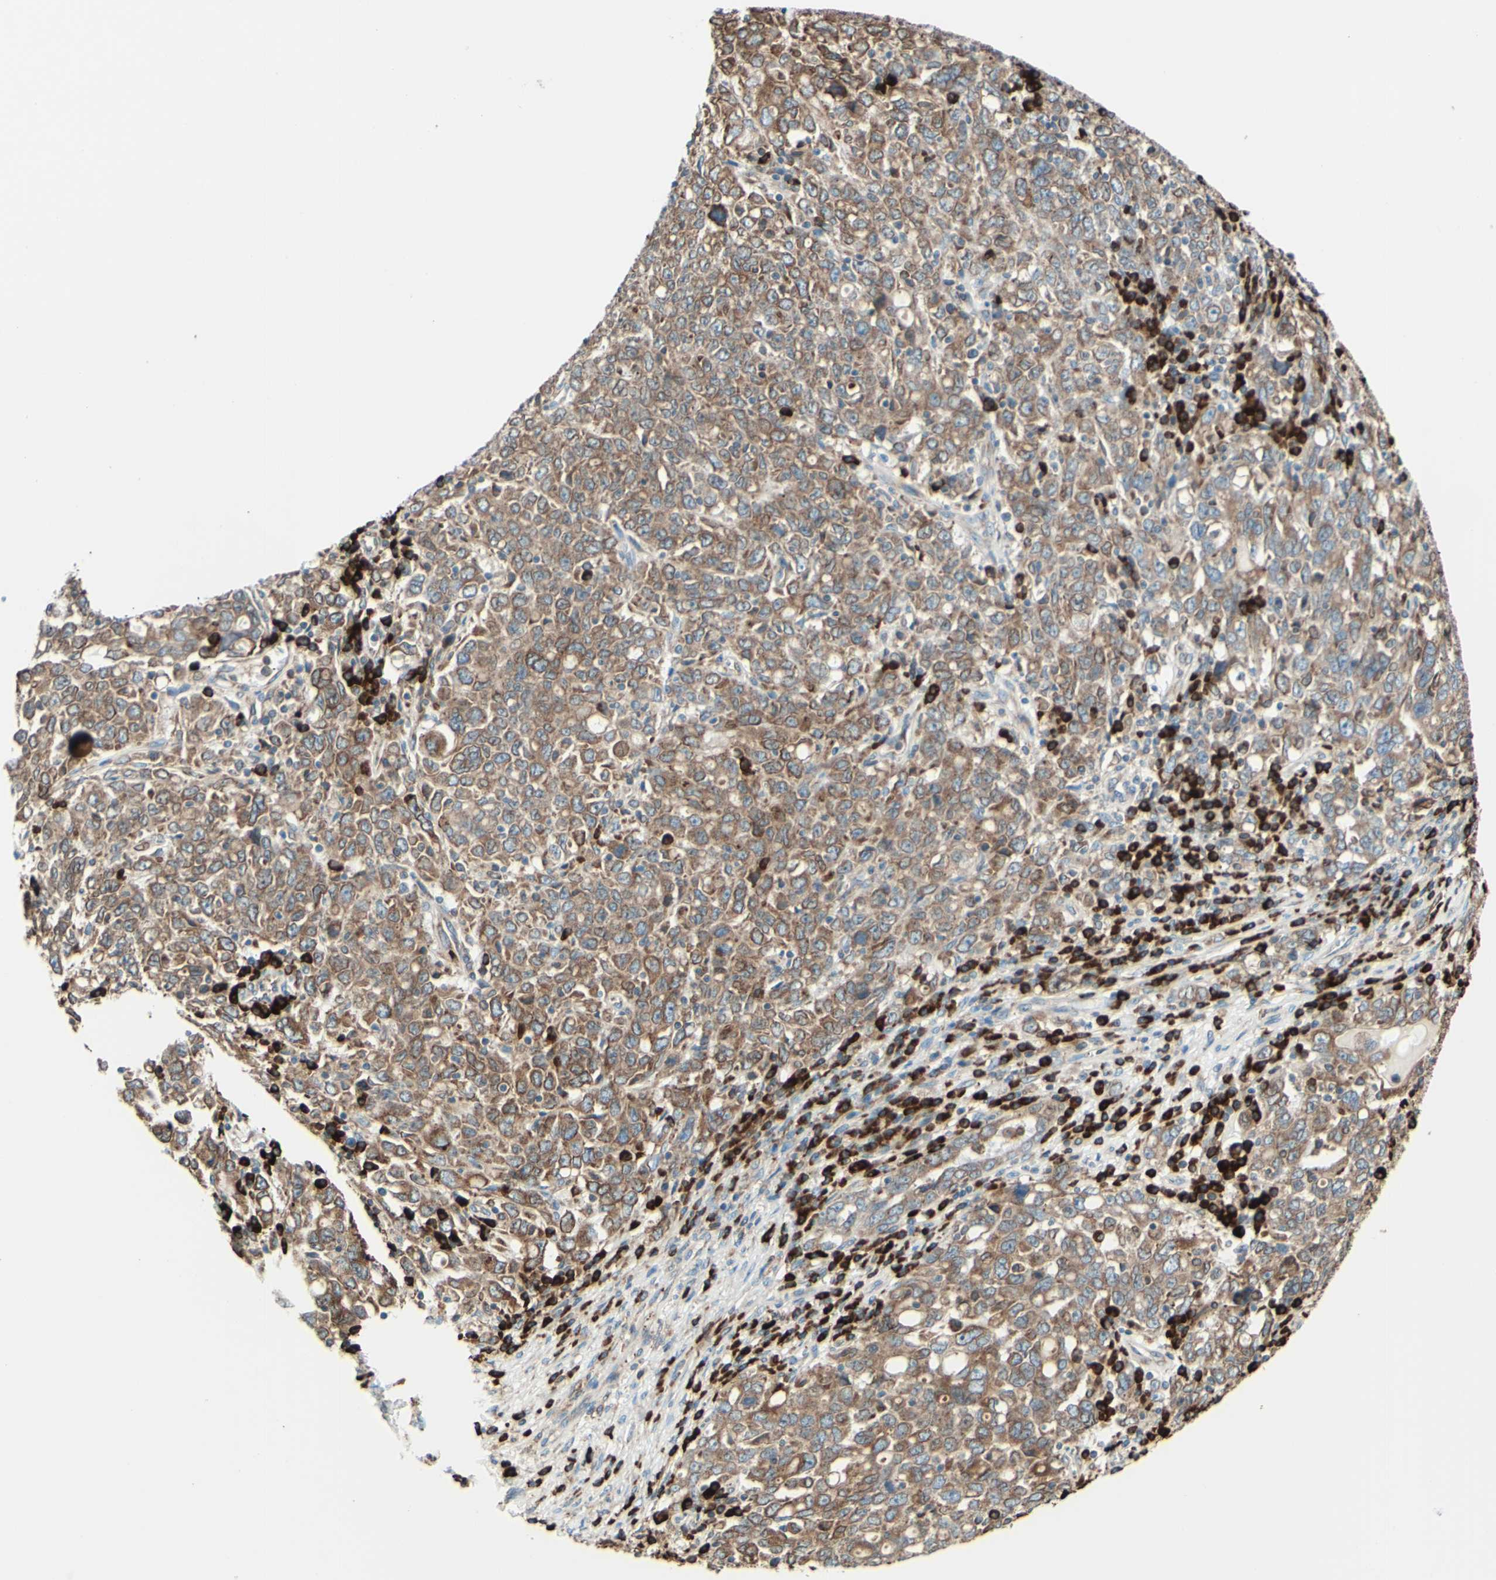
{"staining": {"intensity": "moderate", "quantity": ">75%", "location": "cytoplasmic/membranous"}, "tissue": "ovarian cancer", "cell_type": "Tumor cells", "image_type": "cancer", "snomed": [{"axis": "morphology", "description": "Carcinoma, endometroid"}, {"axis": "topography", "description": "Ovary"}], "caption": "The photomicrograph demonstrates immunohistochemical staining of endometroid carcinoma (ovarian). There is moderate cytoplasmic/membranous positivity is present in approximately >75% of tumor cells.", "gene": "DNAJB11", "patient": {"sex": "female", "age": 62}}